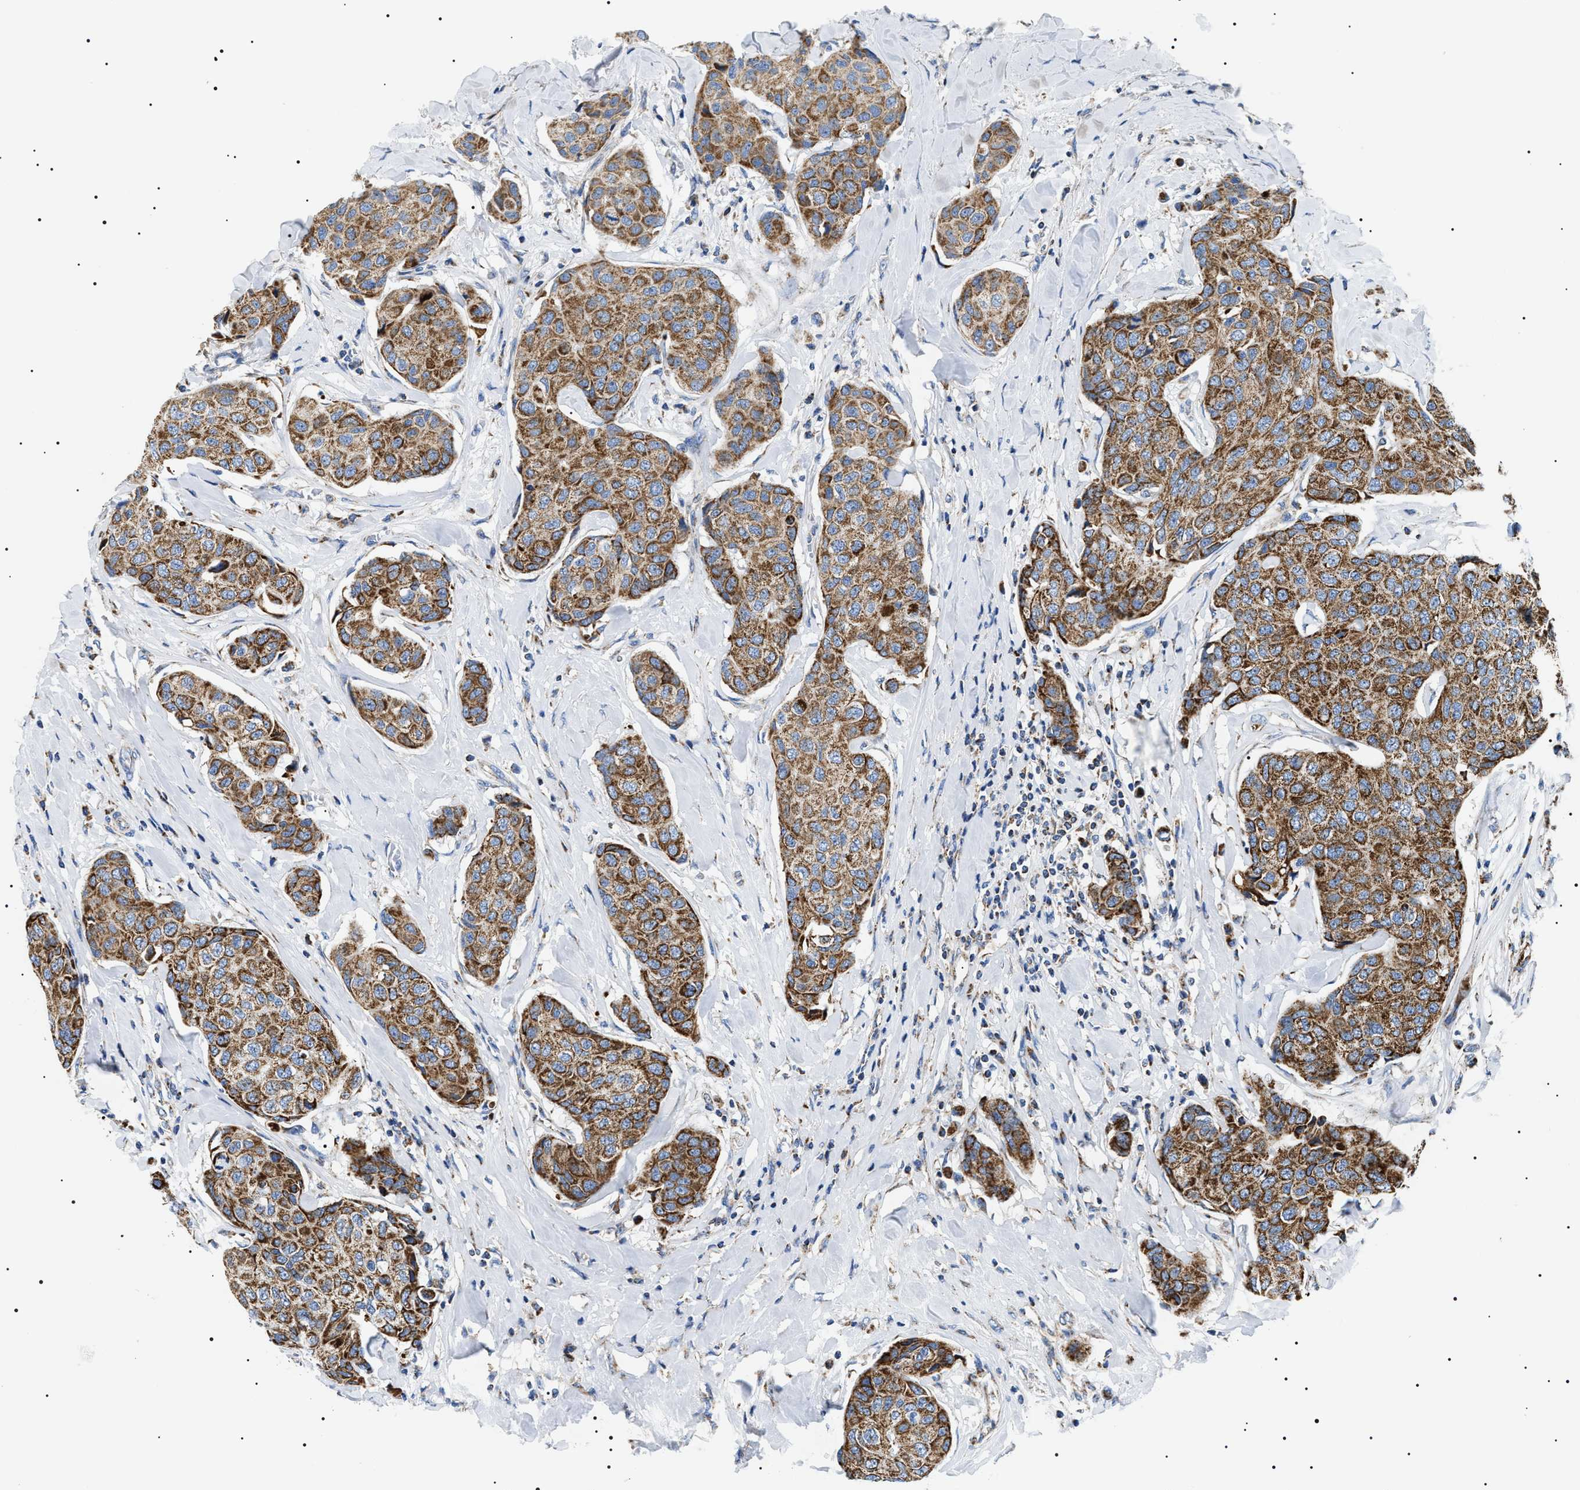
{"staining": {"intensity": "moderate", "quantity": ">75%", "location": "cytoplasmic/membranous"}, "tissue": "breast cancer", "cell_type": "Tumor cells", "image_type": "cancer", "snomed": [{"axis": "morphology", "description": "Duct carcinoma"}, {"axis": "topography", "description": "Breast"}], "caption": "Immunohistochemistry (IHC) histopathology image of human breast cancer (invasive ductal carcinoma) stained for a protein (brown), which reveals medium levels of moderate cytoplasmic/membranous positivity in about >75% of tumor cells.", "gene": "OXSM", "patient": {"sex": "female", "age": 80}}